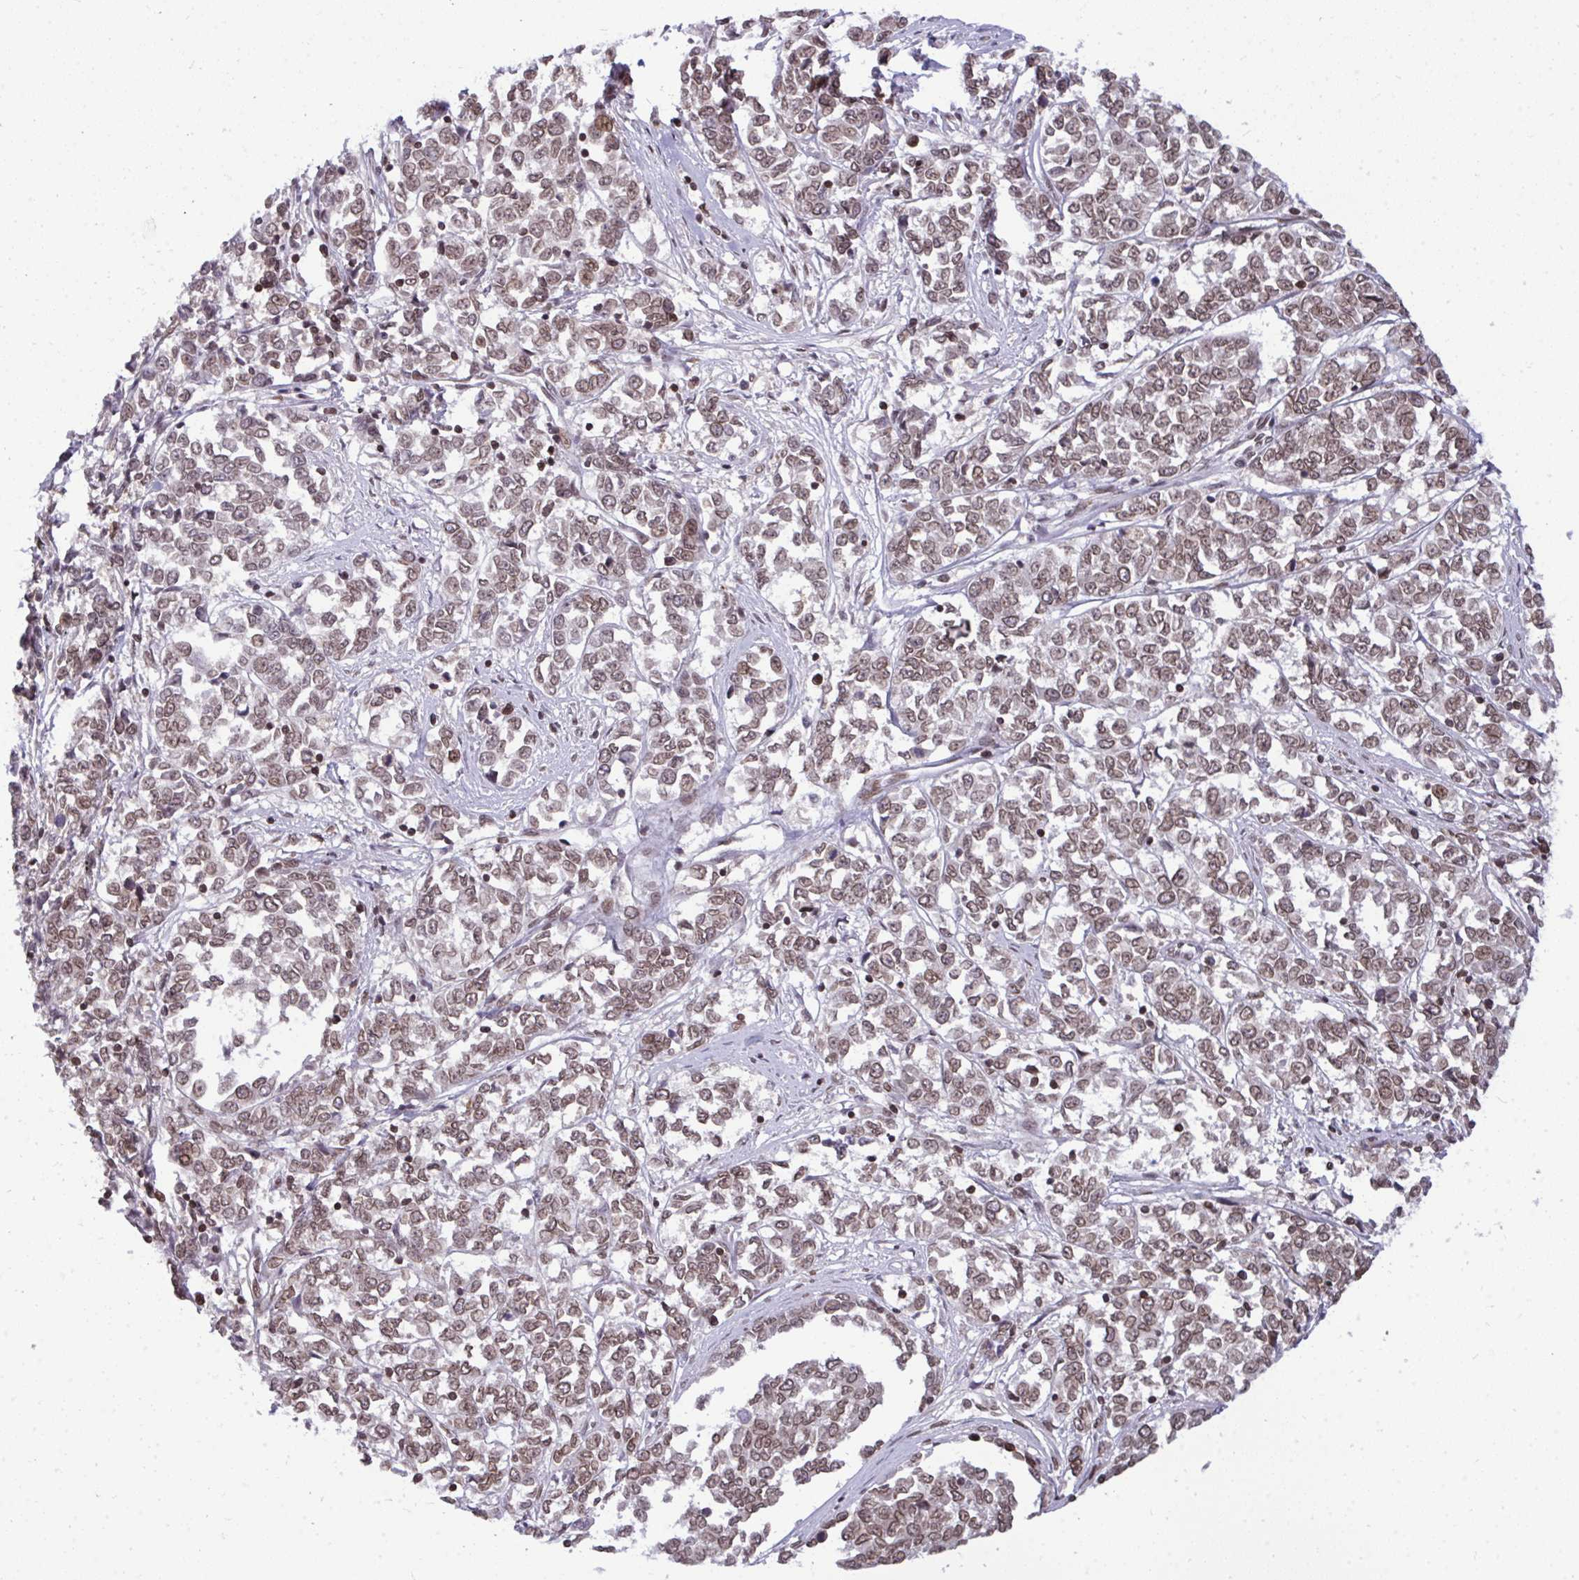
{"staining": {"intensity": "weak", "quantity": "25%-75%", "location": "nuclear"}, "tissue": "melanoma", "cell_type": "Tumor cells", "image_type": "cancer", "snomed": [{"axis": "morphology", "description": "Malignant melanoma, NOS"}, {"axis": "topography", "description": "Skin"}], "caption": "Immunohistochemical staining of melanoma exhibits low levels of weak nuclear staining in about 25%-75% of tumor cells.", "gene": "JPT1", "patient": {"sex": "female", "age": 72}}